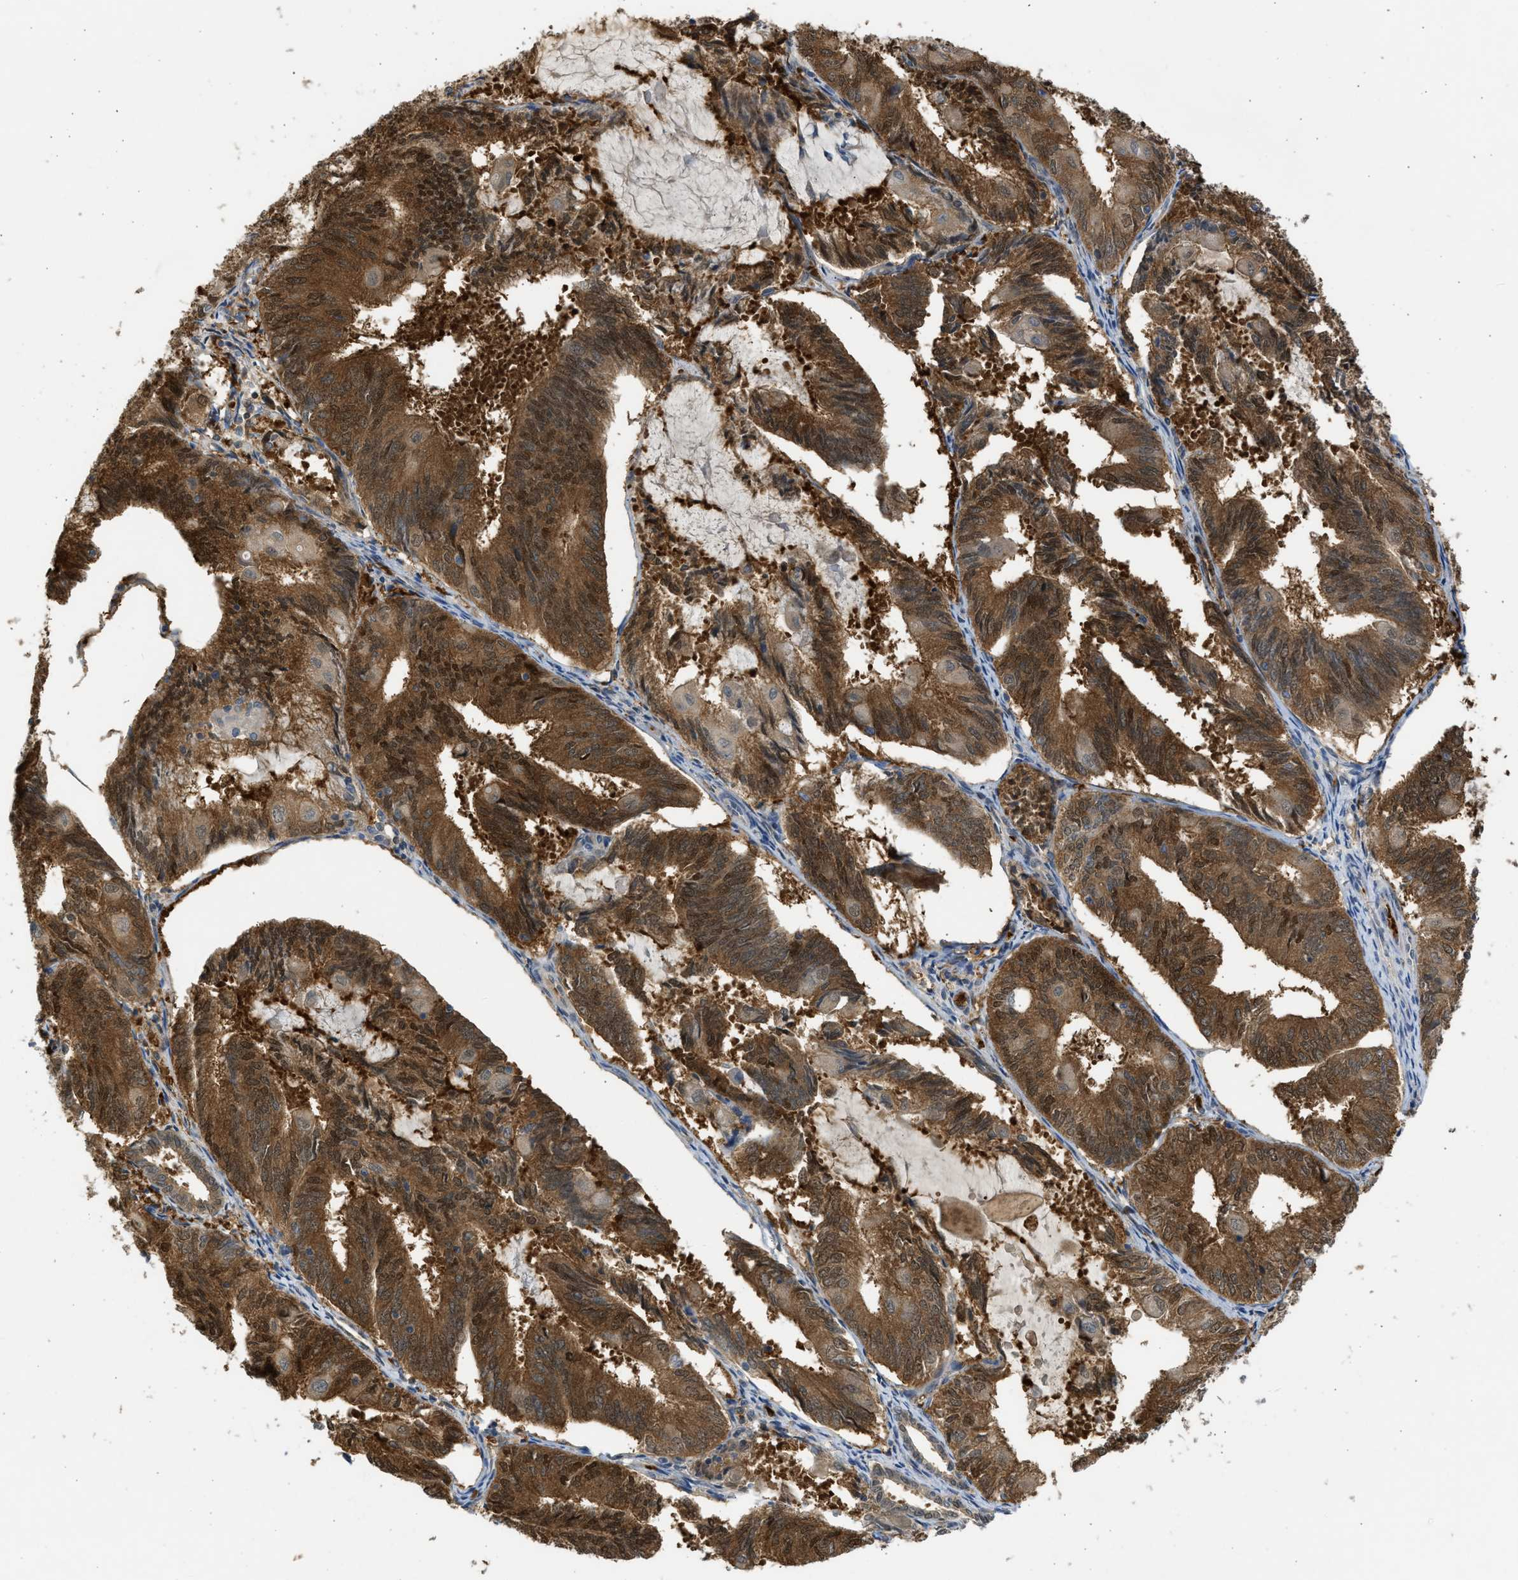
{"staining": {"intensity": "strong", "quantity": ">75%", "location": "cytoplasmic/membranous,nuclear"}, "tissue": "endometrial cancer", "cell_type": "Tumor cells", "image_type": "cancer", "snomed": [{"axis": "morphology", "description": "Adenocarcinoma, NOS"}, {"axis": "topography", "description": "Endometrium"}], "caption": "Strong cytoplasmic/membranous and nuclear expression is seen in about >75% of tumor cells in endometrial cancer (adenocarcinoma).", "gene": "MAPK7", "patient": {"sex": "female", "age": 81}}